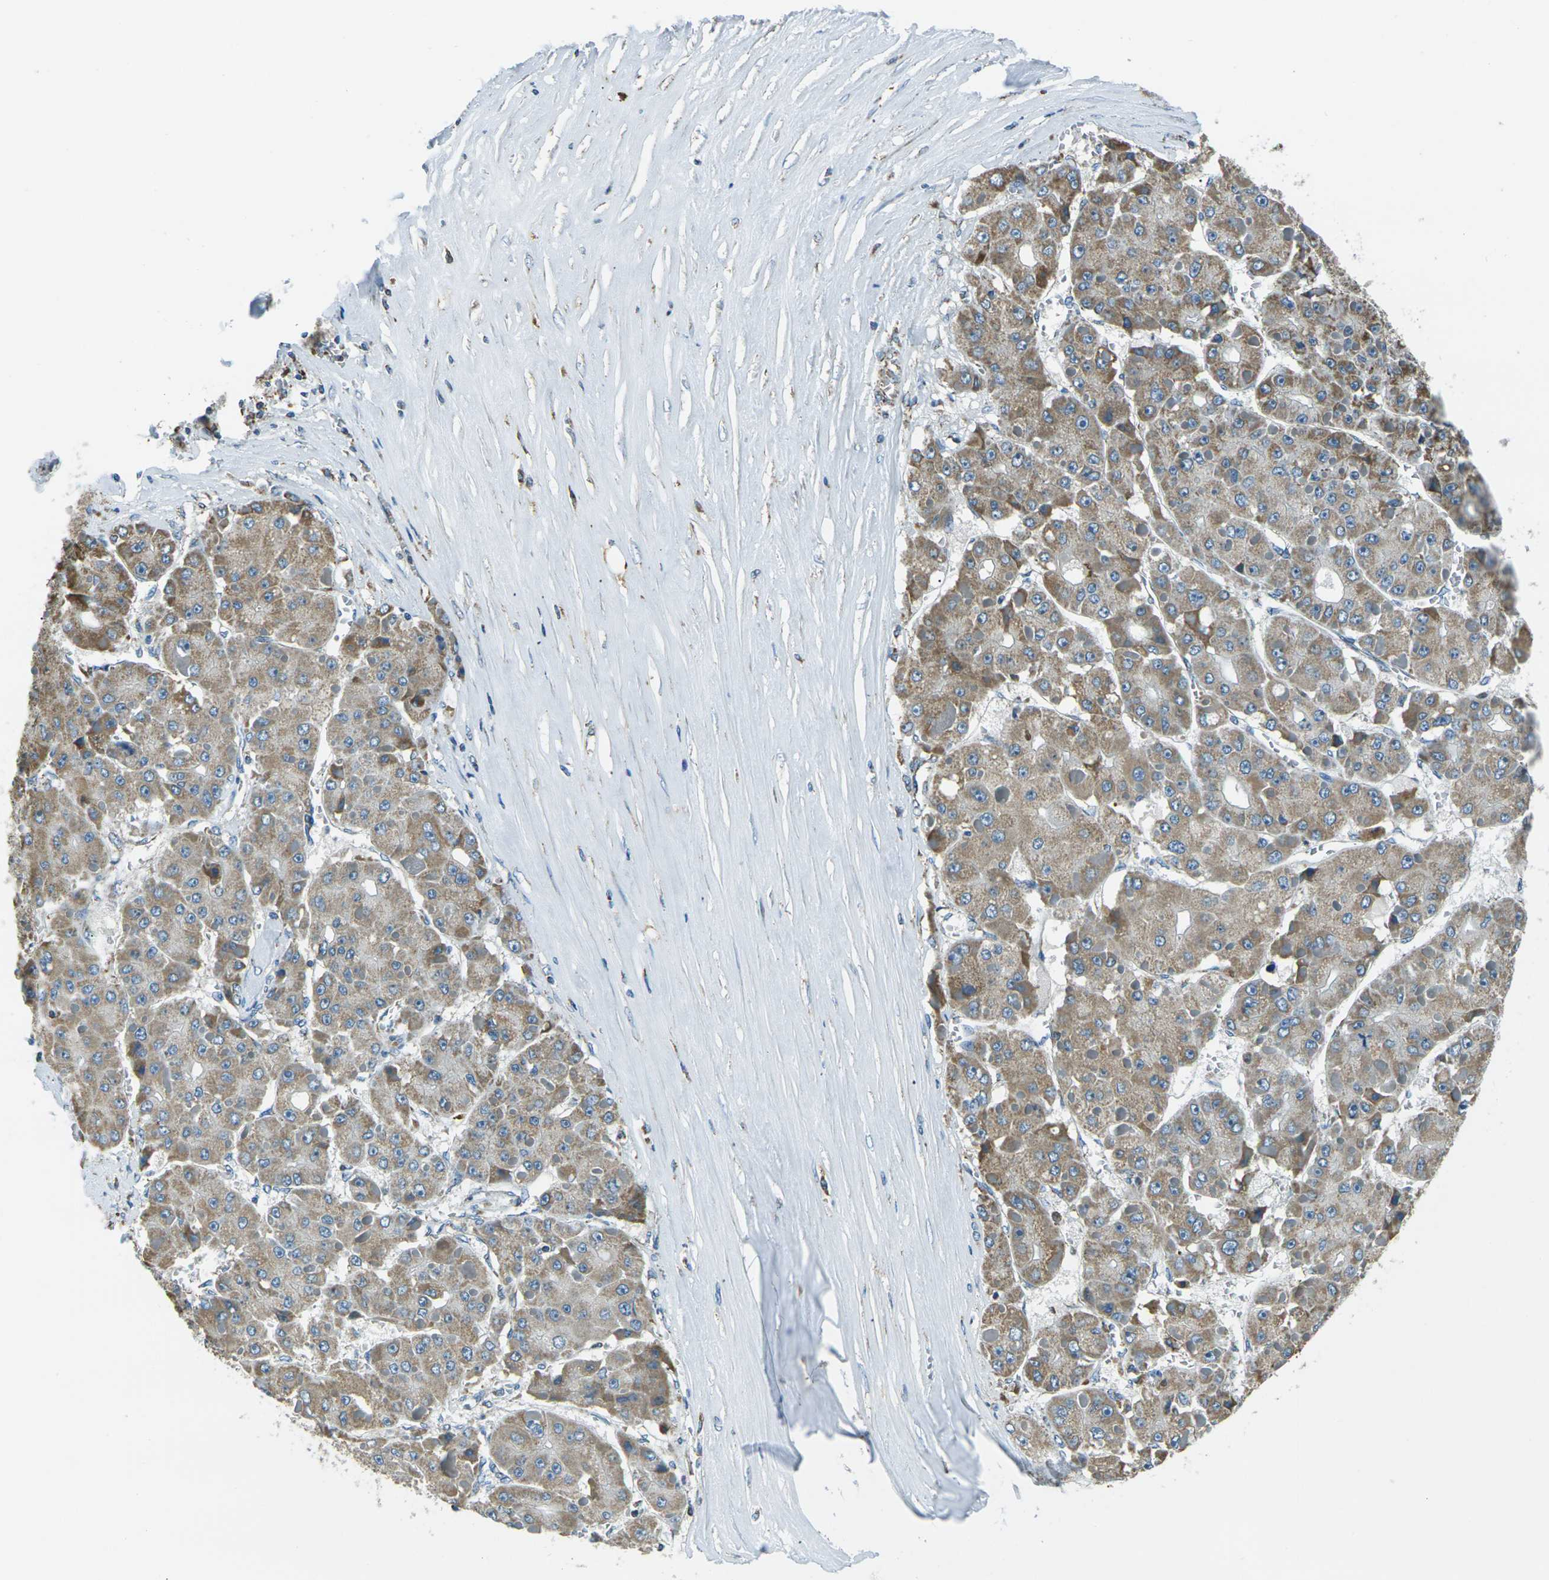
{"staining": {"intensity": "moderate", "quantity": ">75%", "location": "cytoplasmic/membranous"}, "tissue": "liver cancer", "cell_type": "Tumor cells", "image_type": "cancer", "snomed": [{"axis": "morphology", "description": "Carcinoma, Hepatocellular, NOS"}, {"axis": "topography", "description": "Liver"}], "caption": "A high-resolution micrograph shows immunohistochemistry (IHC) staining of hepatocellular carcinoma (liver), which demonstrates moderate cytoplasmic/membranous positivity in approximately >75% of tumor cells.", "gene": "IRF3", "patient": {"sex": "female", "age": 73}}